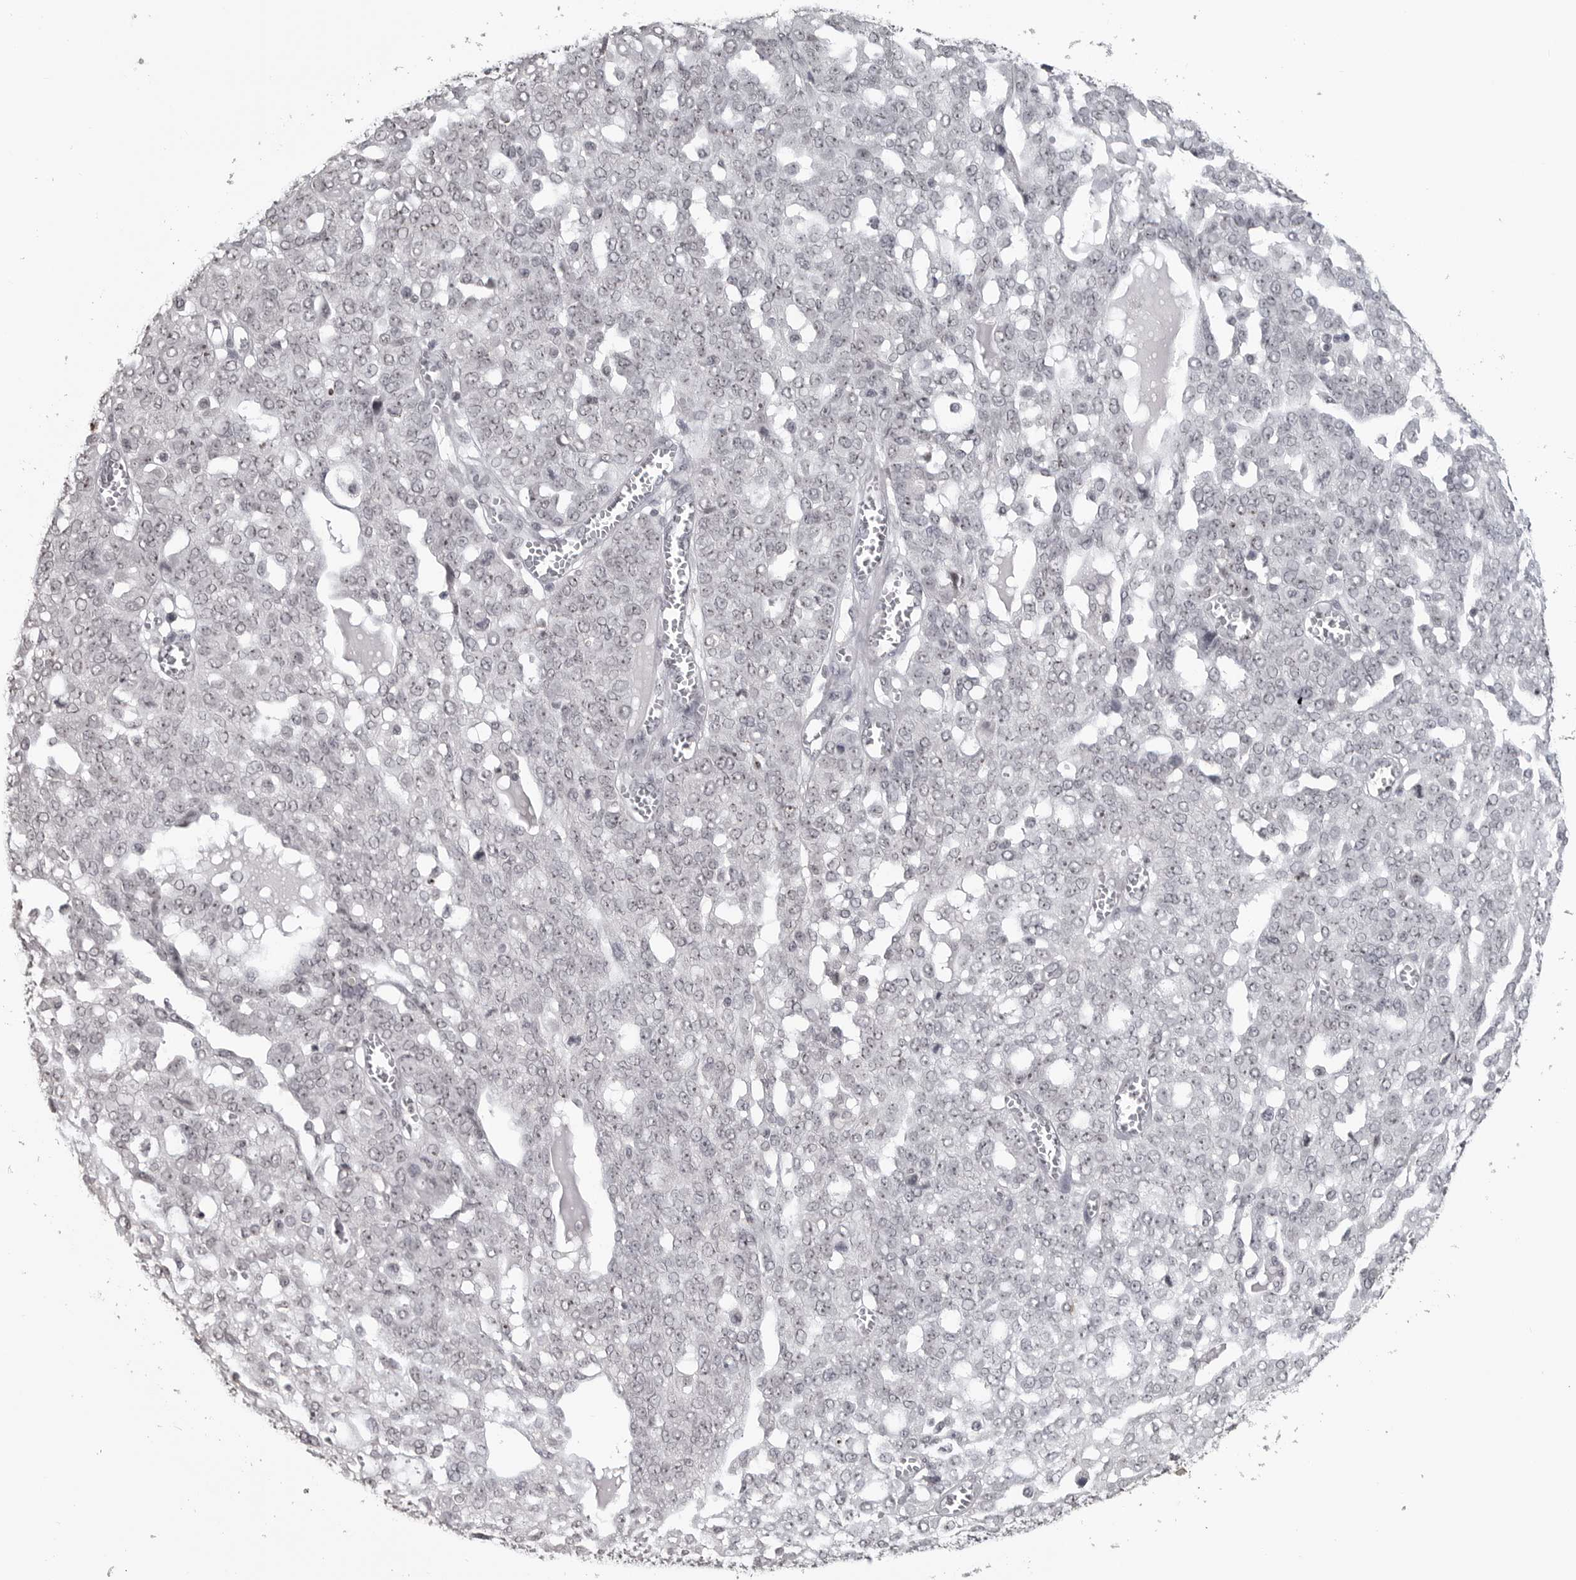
{"staining": {"intensity": "negative", "quantity": "none", "location": "none"}, "tissue": "ovarian cancer", "cell_type": "Tumor cells", "image_type": "cancer", "snomed": [{"axis": "morphology", "description": "Cystadenocarcinoma, serous, NOS"}, {"axis": "topography", "description": "Soft tissue"}, {"axis": "topography", "description": "Ovary"}], "caption": "There is no significant positivity in tumor cells of serous cystadenocarcinoma (ovarian). Nuclei are stained in blue.", "gene": "DDX54", "patient": {"sex": "female", "age": 57}}